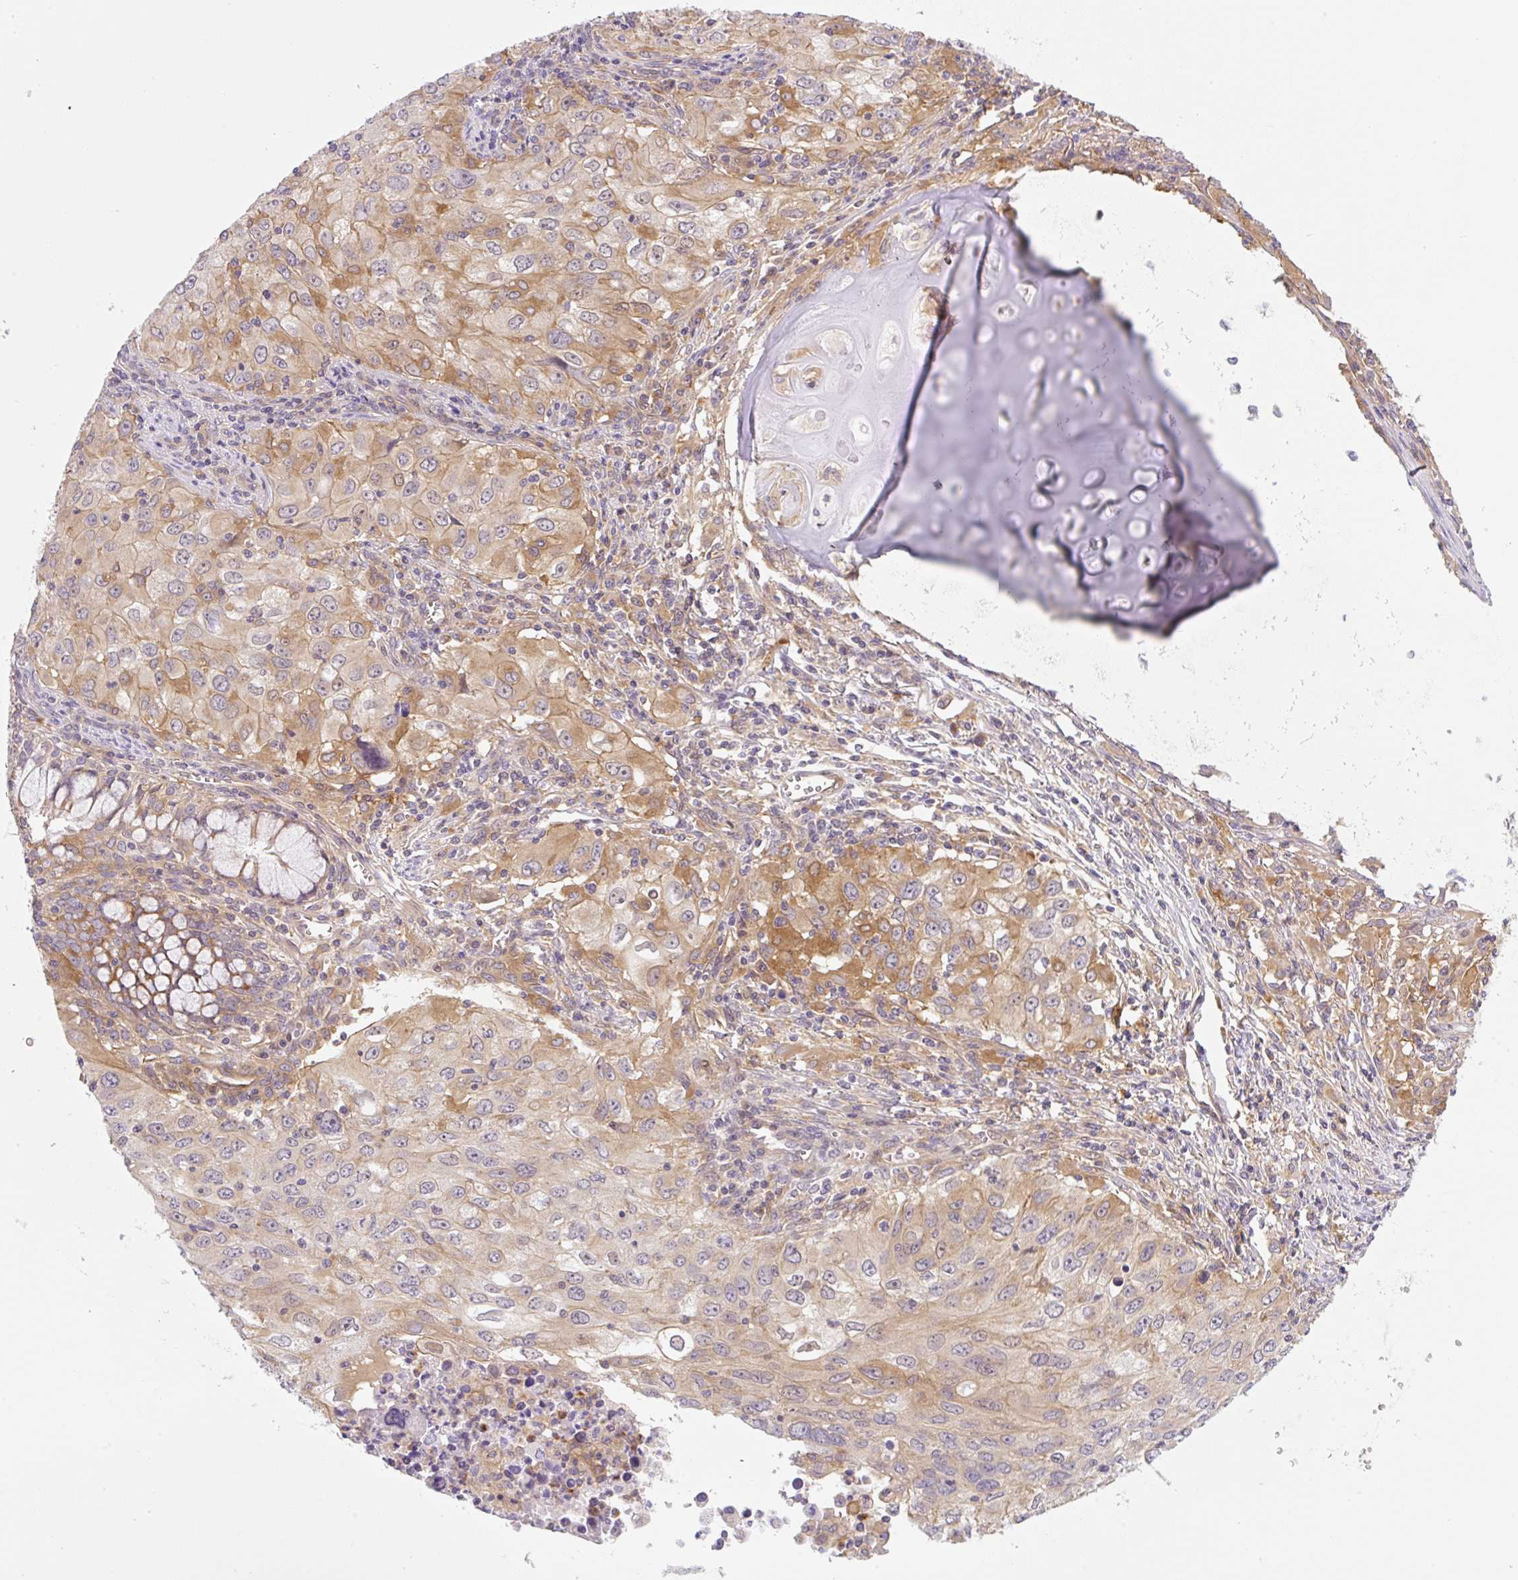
{"staining": {"intensity": "moderate", "quantity": "<25%", "location": "cytoplasmic/membranous"}, "tissue": "lung cancer", "cell_type": "Tumor cells", "image_type": "cancer", "snomed": [{"axis": "morphology", "description": "Adenocarcinoma, NOS"}, {"axis": "morphology", "description": "Adenocarcinoma, metastatic, NOS"}, {"axis": "topography", "description": "Lymph node"}, {"axis": "topography", "description": "Lung"}], "caption": "Protein expression analysis of human lung adenocarcinoma reveals moderate cytoplasmic/membranous staining in approximately <25% of tumor cells.", "gene": "OMA1", "patient": {"sex": "female", "age": 42}}